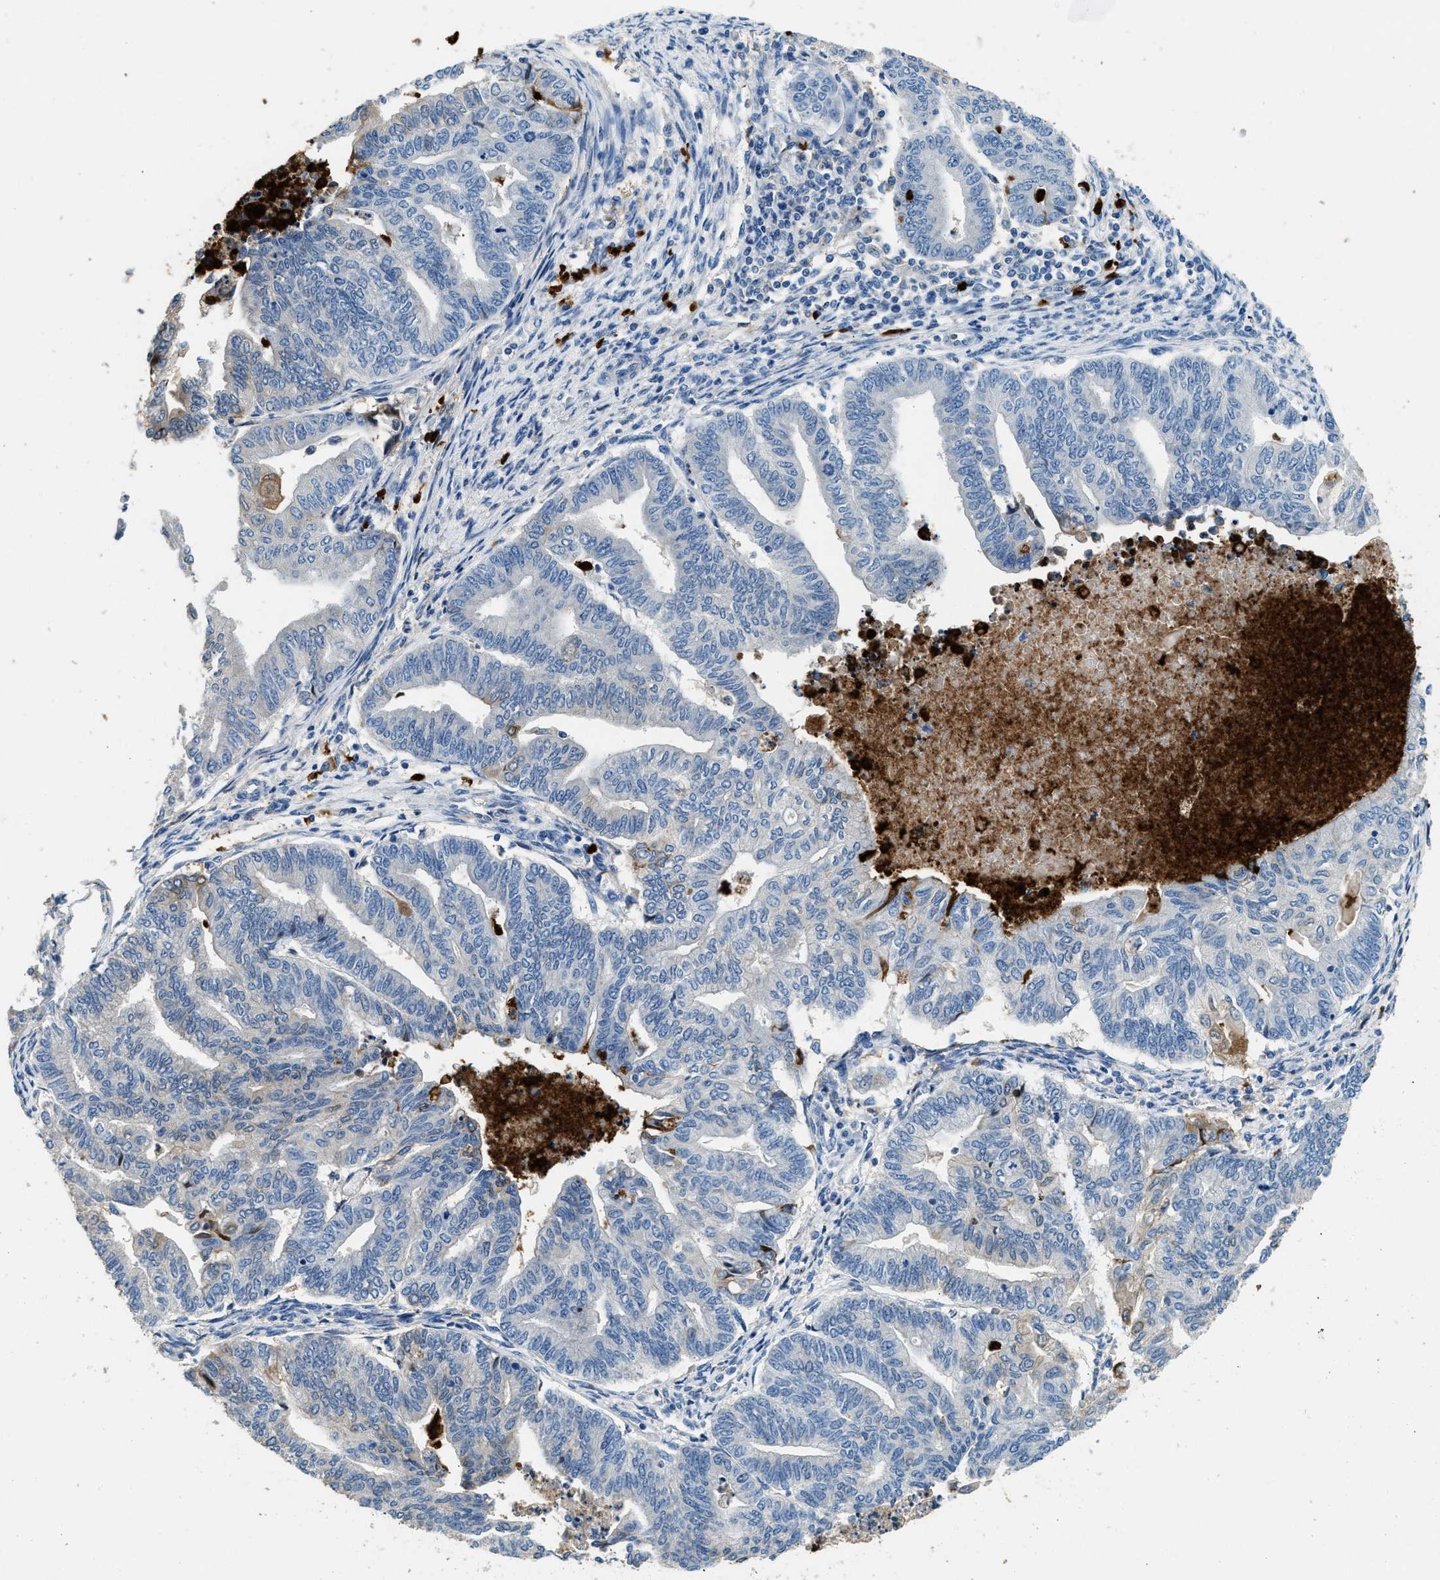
{"staining": {"intensity": "negative", "quantity": "none", "location": "none"}, "tissue": "endometrial cancer", "cell_type": "Tumor cells", "image_type": "cancer", "snomed": [{"axis": "morphology", "description": "Adenocarcinoma, NOS"}, {"axis": "topography", "description": "Endometrium"}], "caption": "IHC of endometrial cancer (adenocarcinoma) reveals no positivity in tumor cells.", "gene": "ANXA3", "patient": {"sex": "female", "age": 79}}